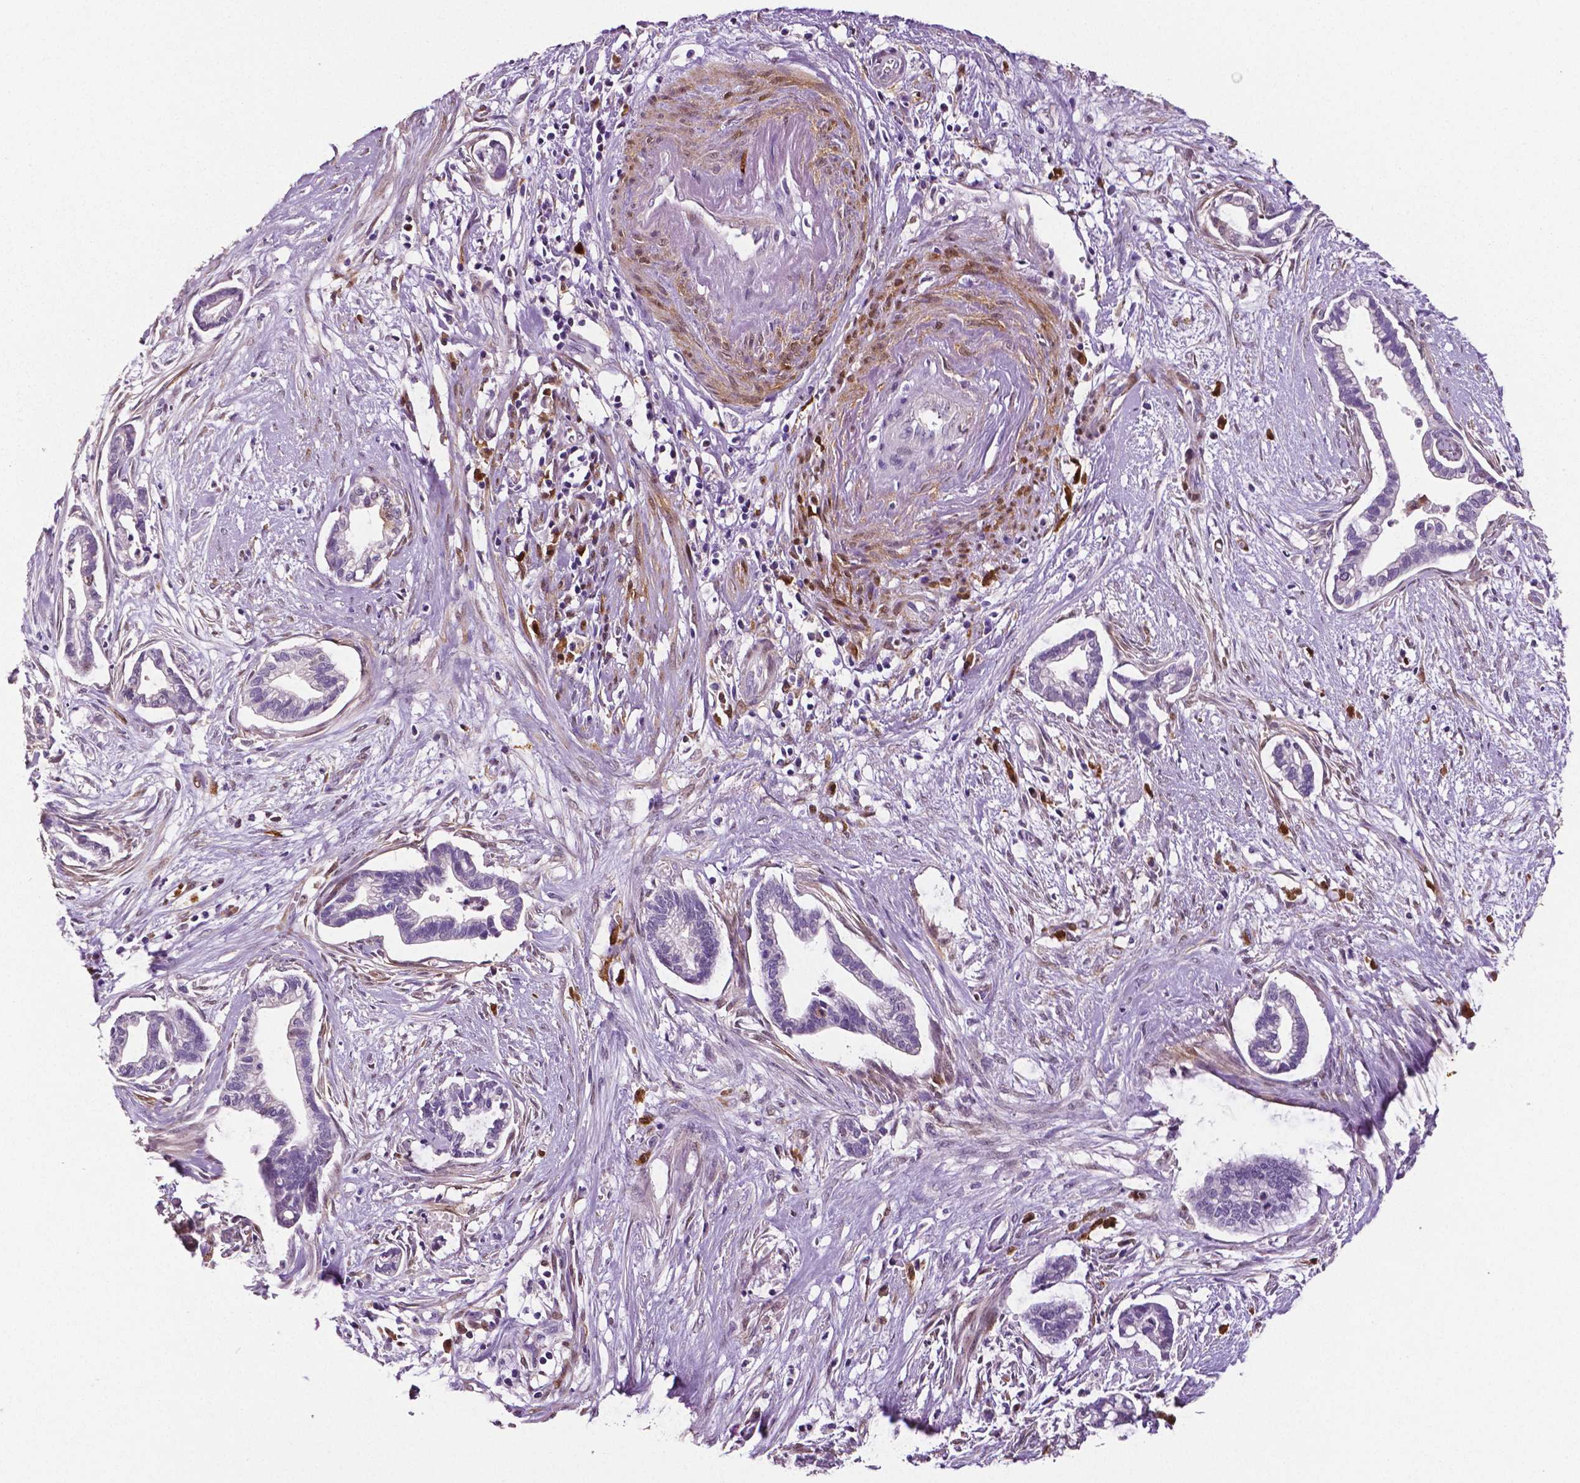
{"staining": {"intensity": "negative", "quantity": "none", "location": "none"}, "tissue": "cervical cancer", "cell_type": "Tumor cells", "image_type": "cancer", "snomed": [{"axis": "morphology", "description": "Adenocarcinoma, NOS"}, {"axis": "topography", "description": "Cervix"}], "caption": "Tumor cells are negative for brown protein staining in cervical cancer (adenocarcinoma).", "gene": "PHGDH", "patient": {"sex": "female", "age": 62}}